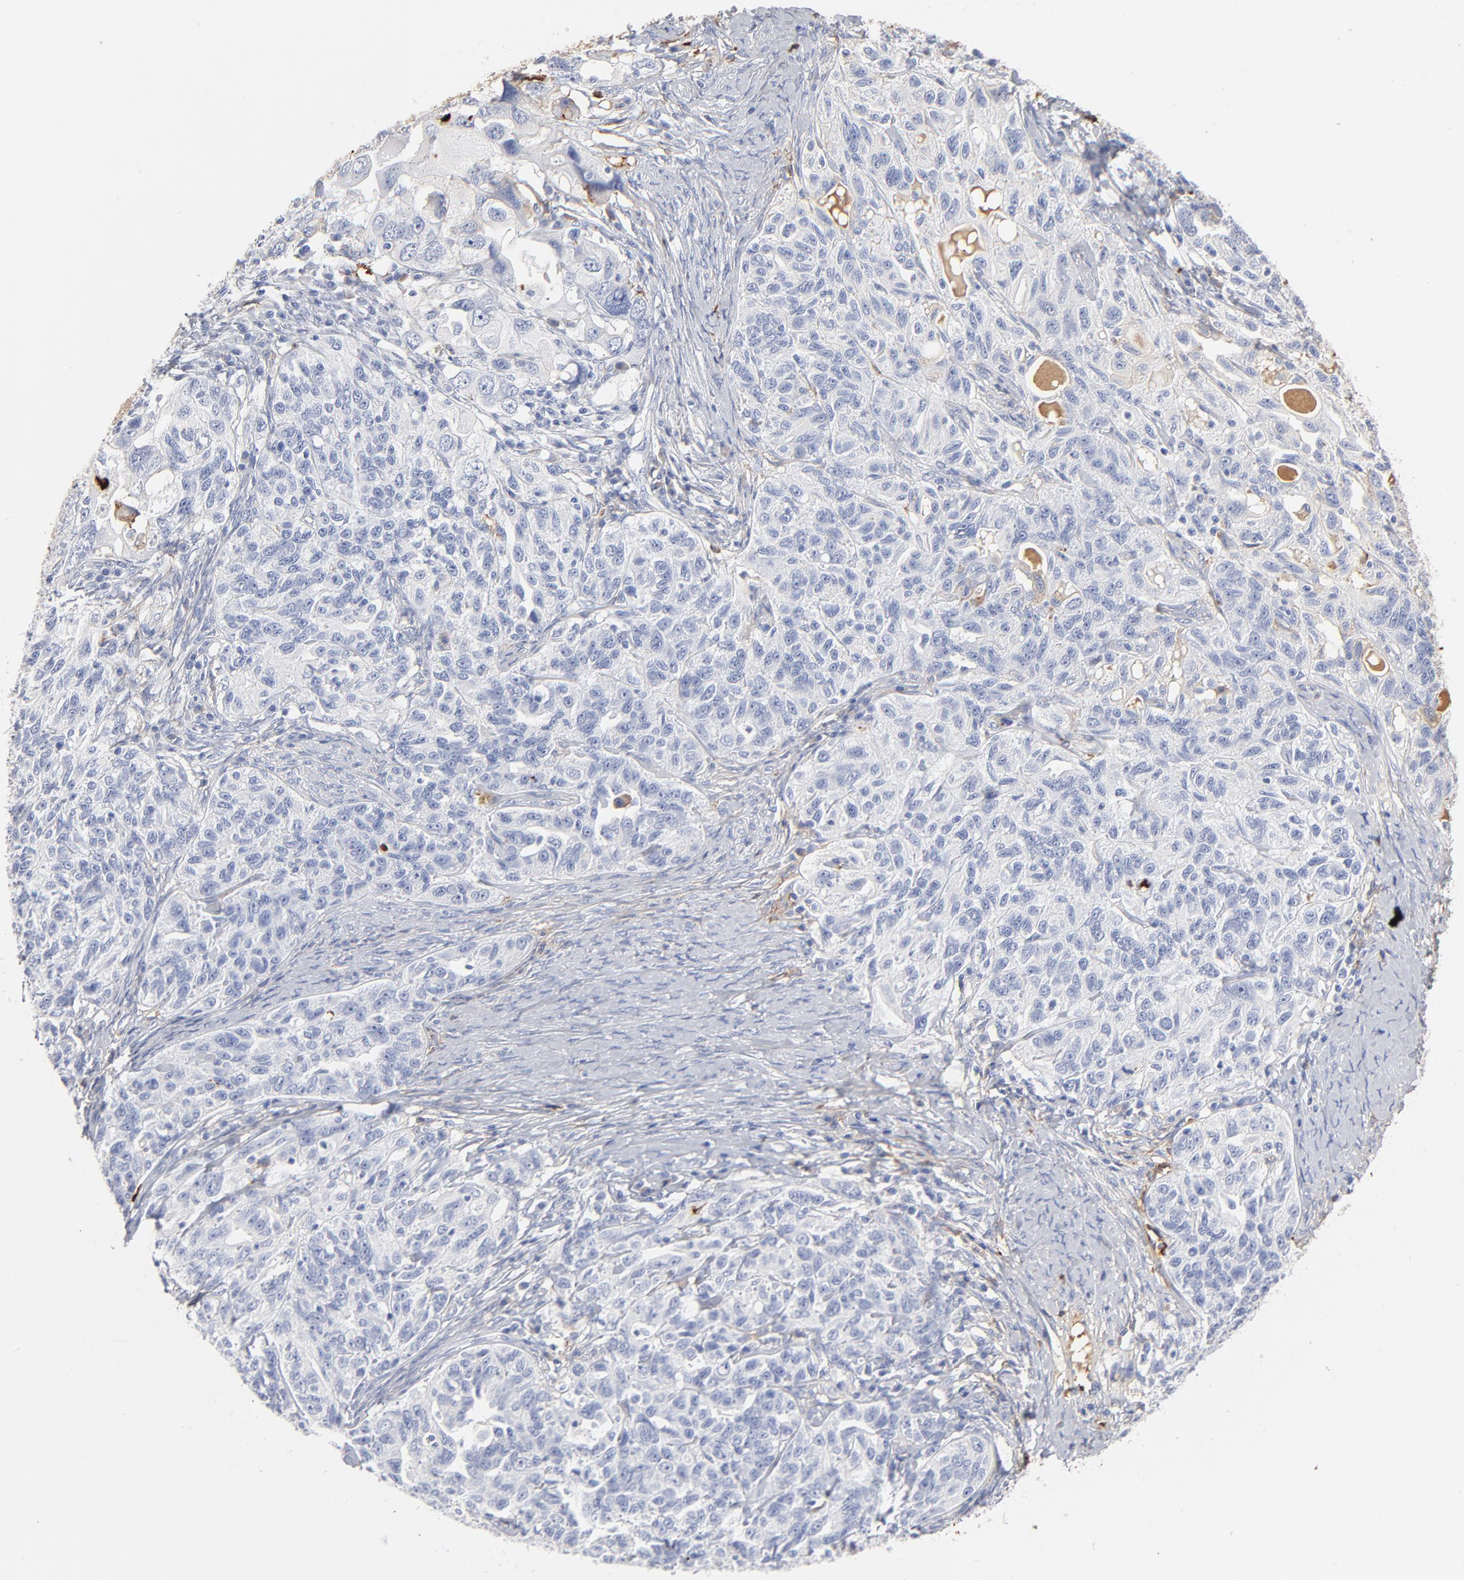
{"staining": {"intensity": "negative", "quantity": "none", "location": "none"}, "tissue": "ovarian cancer", "cell_type": "Tumor cells", "image_type": "cancer", "snomed": [{"axis": "morphology", "description": "Cystadenocarcinoma, serous, NOS"}, {"axis": "topography", "description": "Ovary"}], "caption": "This is an IHC photomicrograph of ovarian cancer (serous cystadenocarcinoma). There is no staining in tumor cells.", "gene": "APOH", "patient": {"sex": "female", "age": 82}}